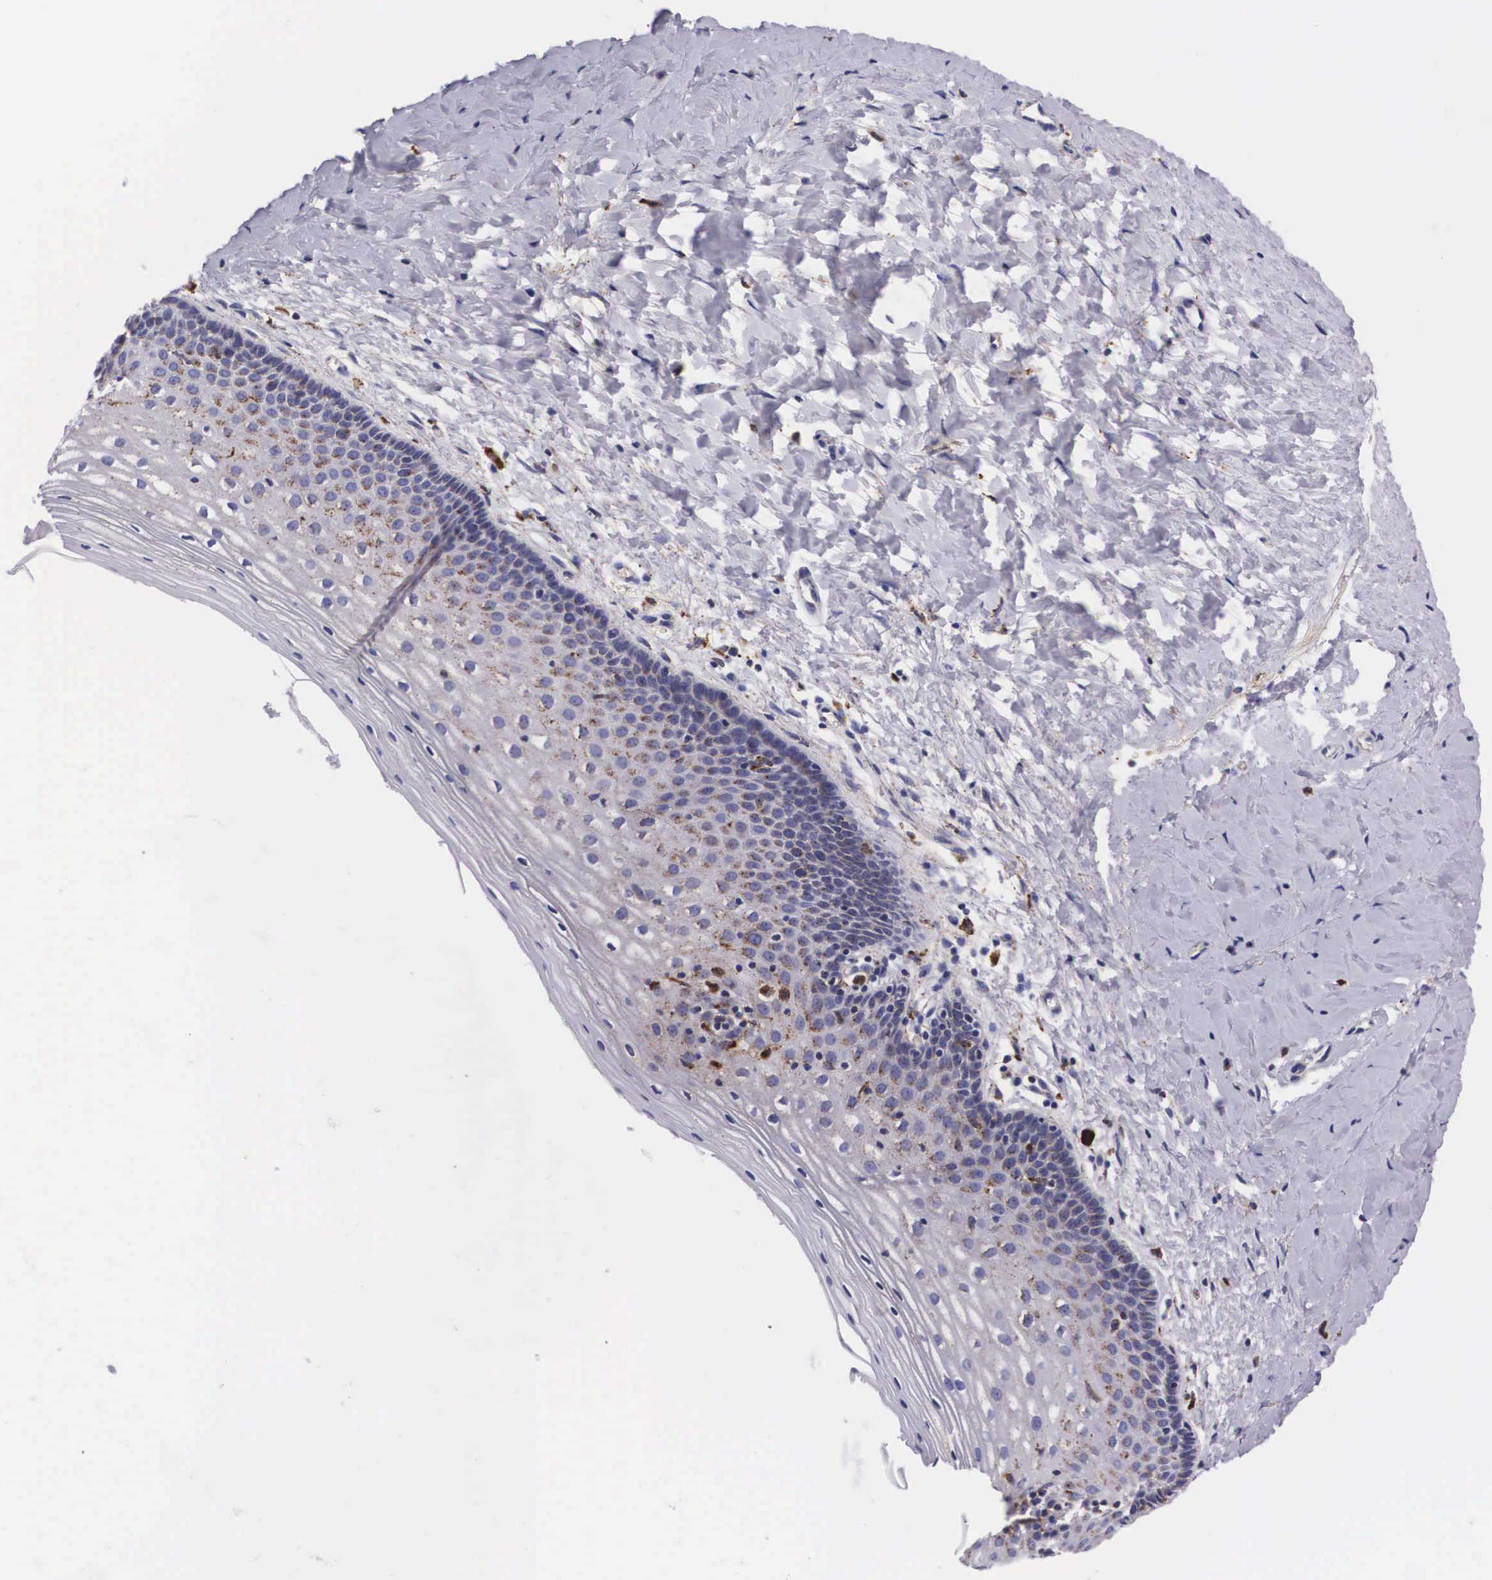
{"staining": {"intensity": "weak", "quantity": "25%-75%", "location": "cytoplasmic/membranous"}, "tissue": "cervix", "cell_type": "Glandular cells", "image_type": "normal", "snomed": [{"axis": "morphology", "description": "Normal tissue, NOS"}, {"axis": "topography", "description": "Cervix"}], "caption": "Protein staining displays weak cytoplasmic/membranous staining in about 25%-75% of glandular cells in unremarkable cervix.", "gene": "NAGA", "patient": {"sex": "female", "age": 53}}